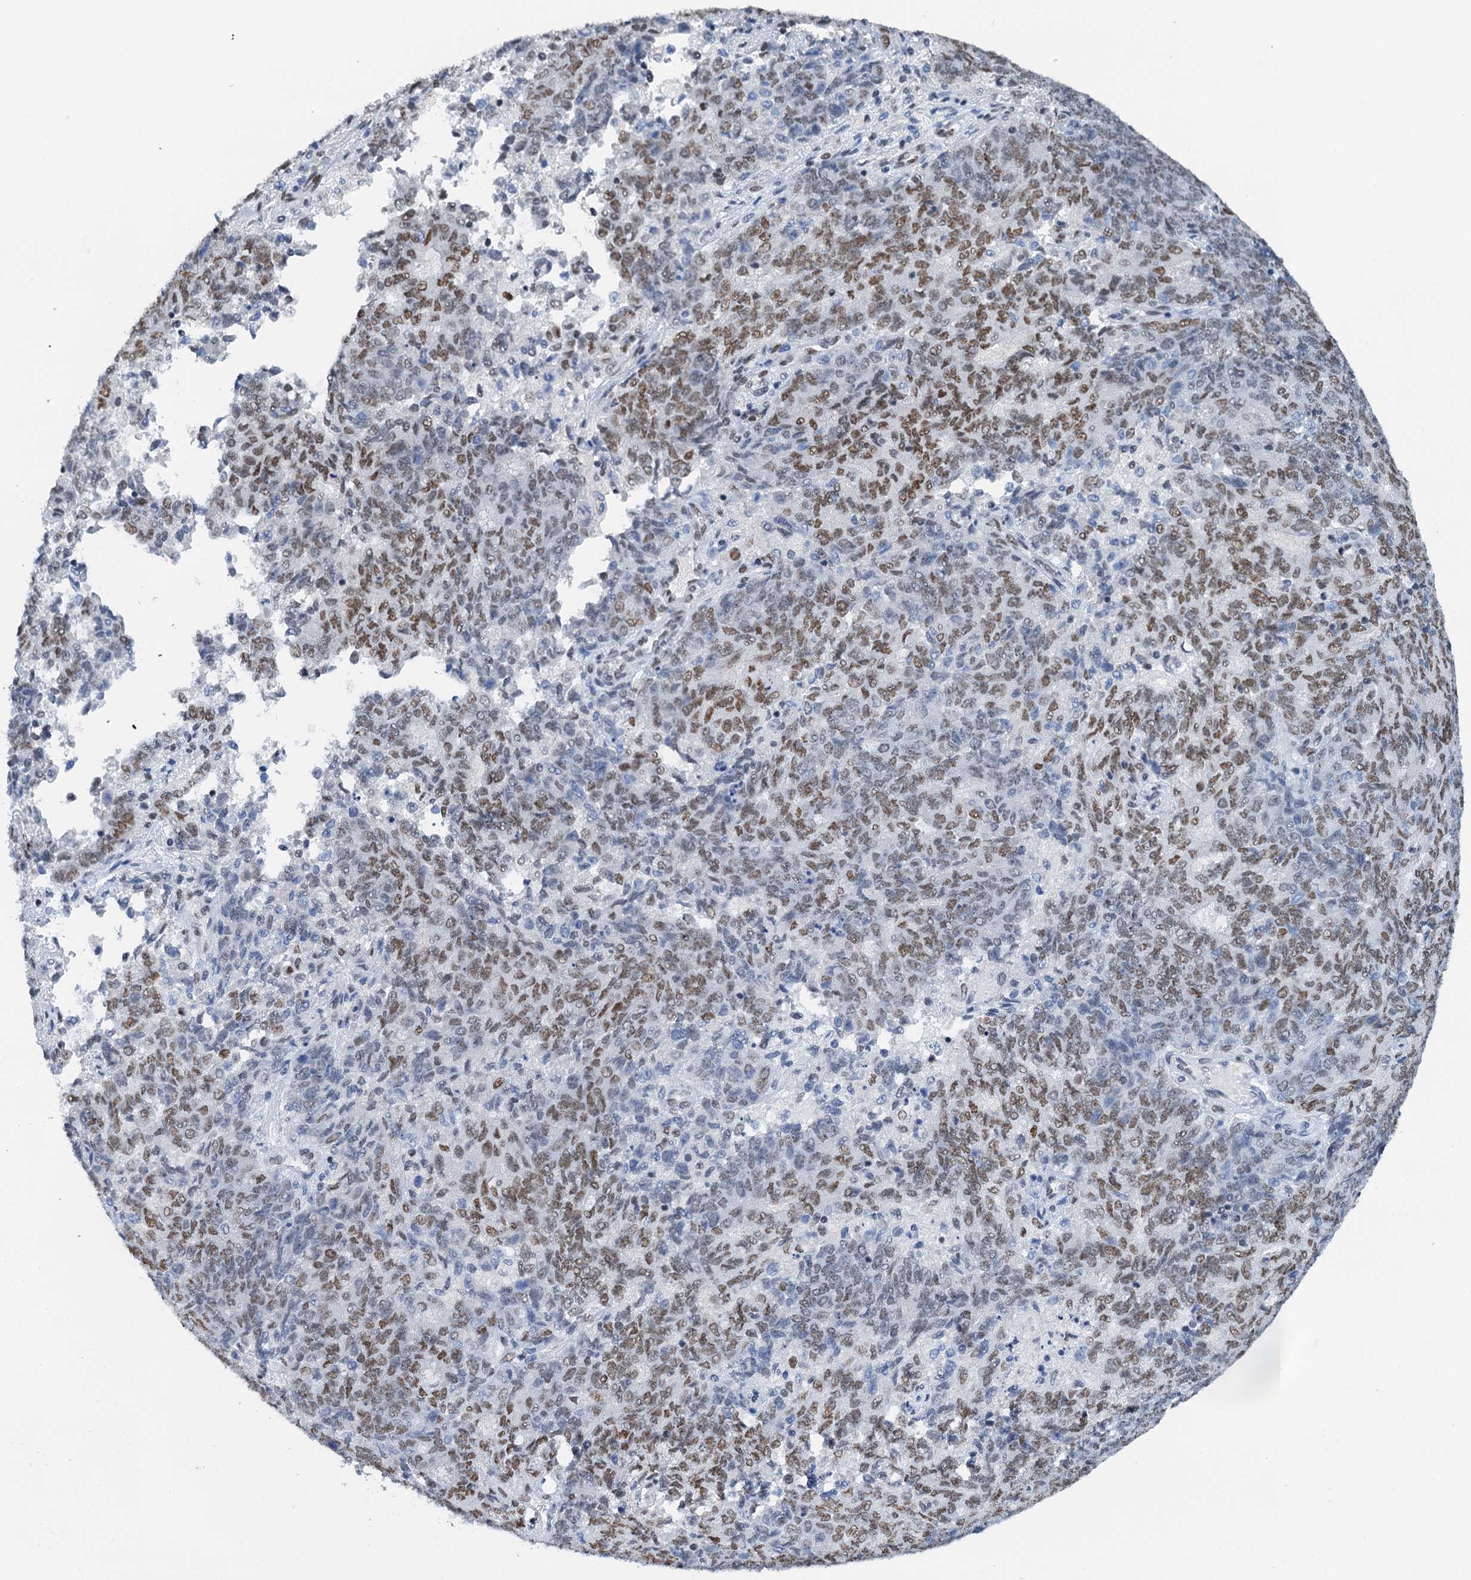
{"staining": {"intensity": "moderate", "quantity": "25%-75%", "location": "nuclear"}, "tissue": "endometrial cancer", "cell_type": "Tumor cells", "image_type": "cancer", "snomed": [{"axis": "morphology", "description": "Adenocarcinoma, NOS"}, {"axis": "topography", "description": "Endometrium"}], "caption": "IHC of endometrial cancer demonstrates medium levels of moderate nuclear positivity in approximately 25%-75% of tumor cells. (brown staining indicates protein expression, while blue staining denotes nuclei).", "gene": "SLTM", "patient": {"sex": "female", "age": 80}}